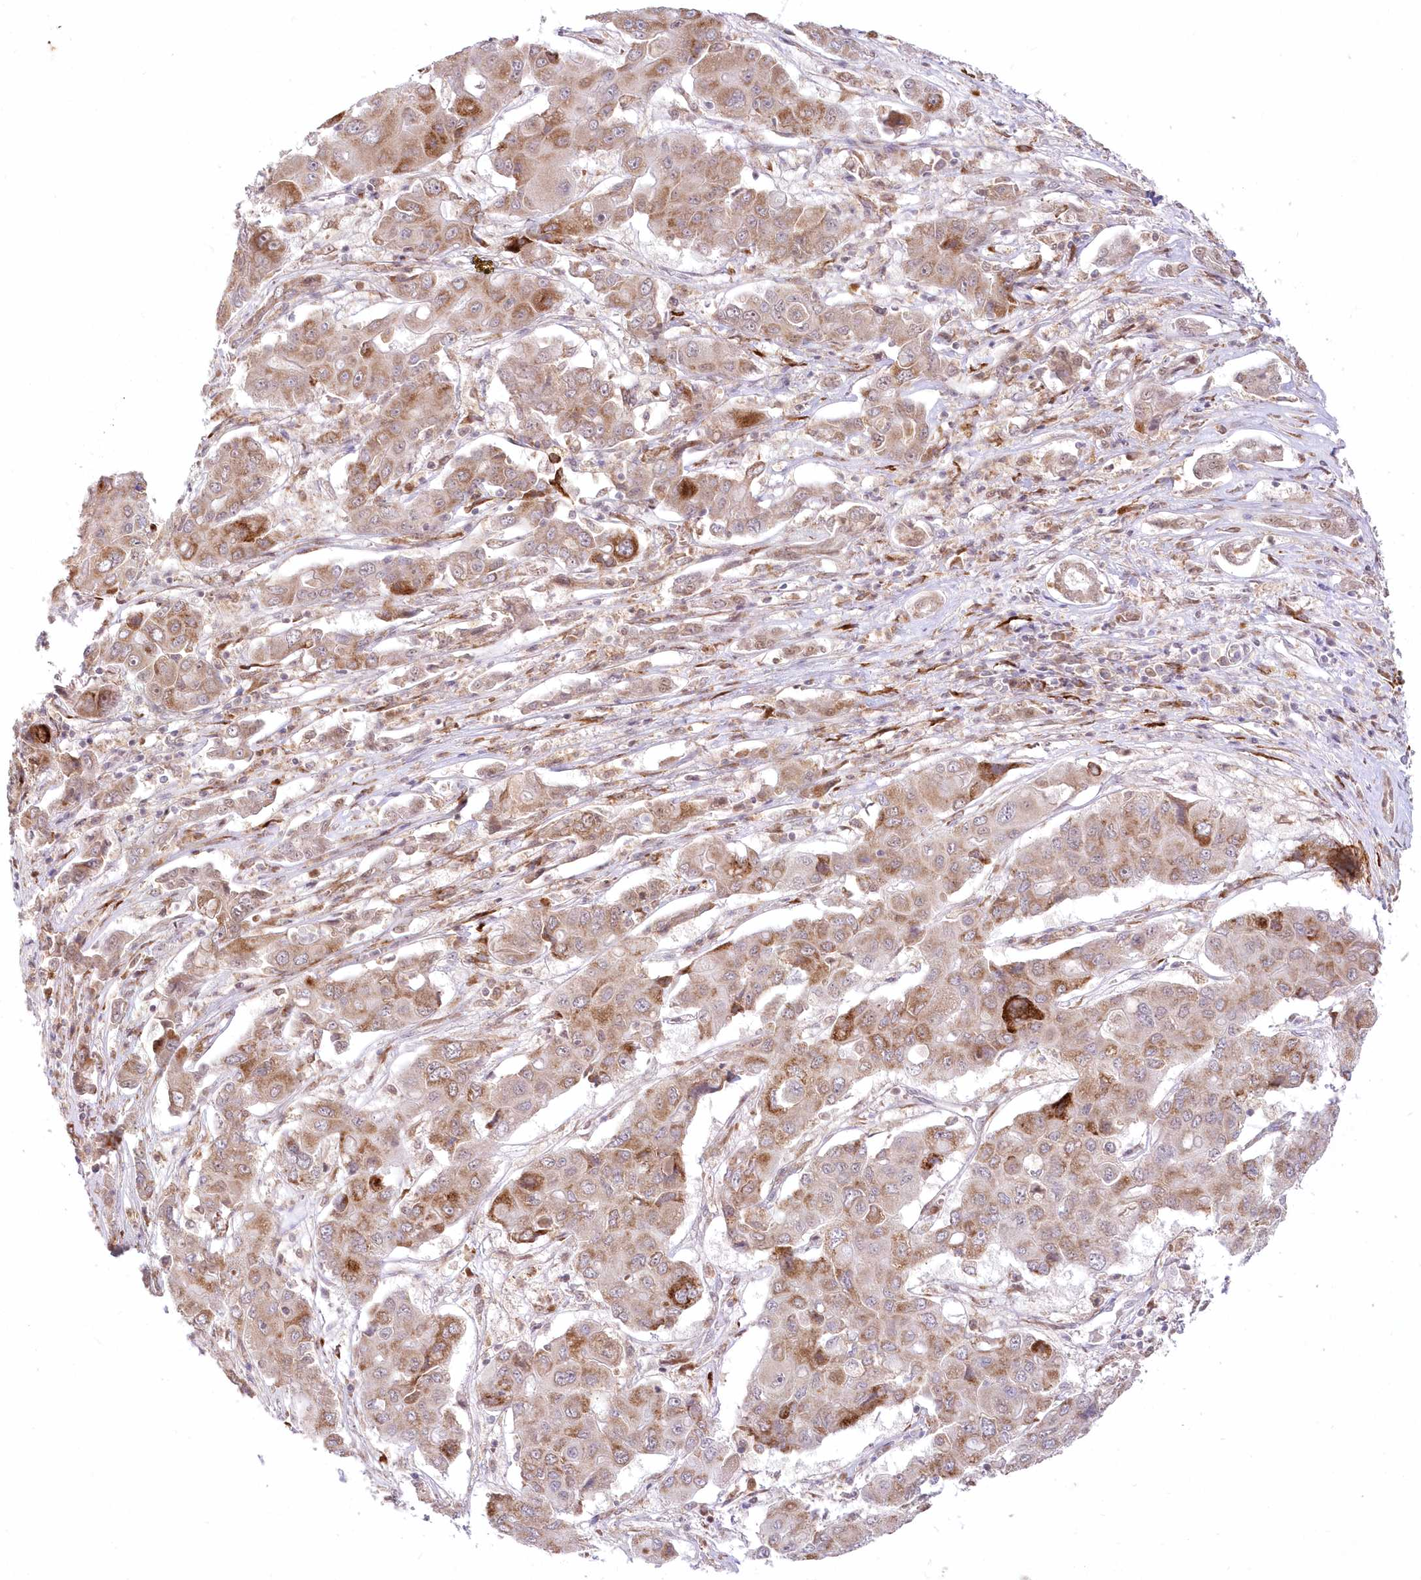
{"staining": {"intensity": "strong", "quantity": "25%-75%", "location": "cytoplasmic/membranous"}, "tissue": "liver cancer", "cell_type": "Tumor cells", "image_type": "cancer", "snomed": [{"axis": "morphology", "description": "Cholangiocarcinoma"}, {"axis": "topography", "description": "Liver"}], "caption": "Immunohistochemical staining of cholangiocarcinoma (liver) exhibits high levels of strong cytoplasmic/membranous protein staining in approximately 25%-75% of tumor cells.", "gene": "LDB1", "patient": {"sex": "male", "age": 67}}